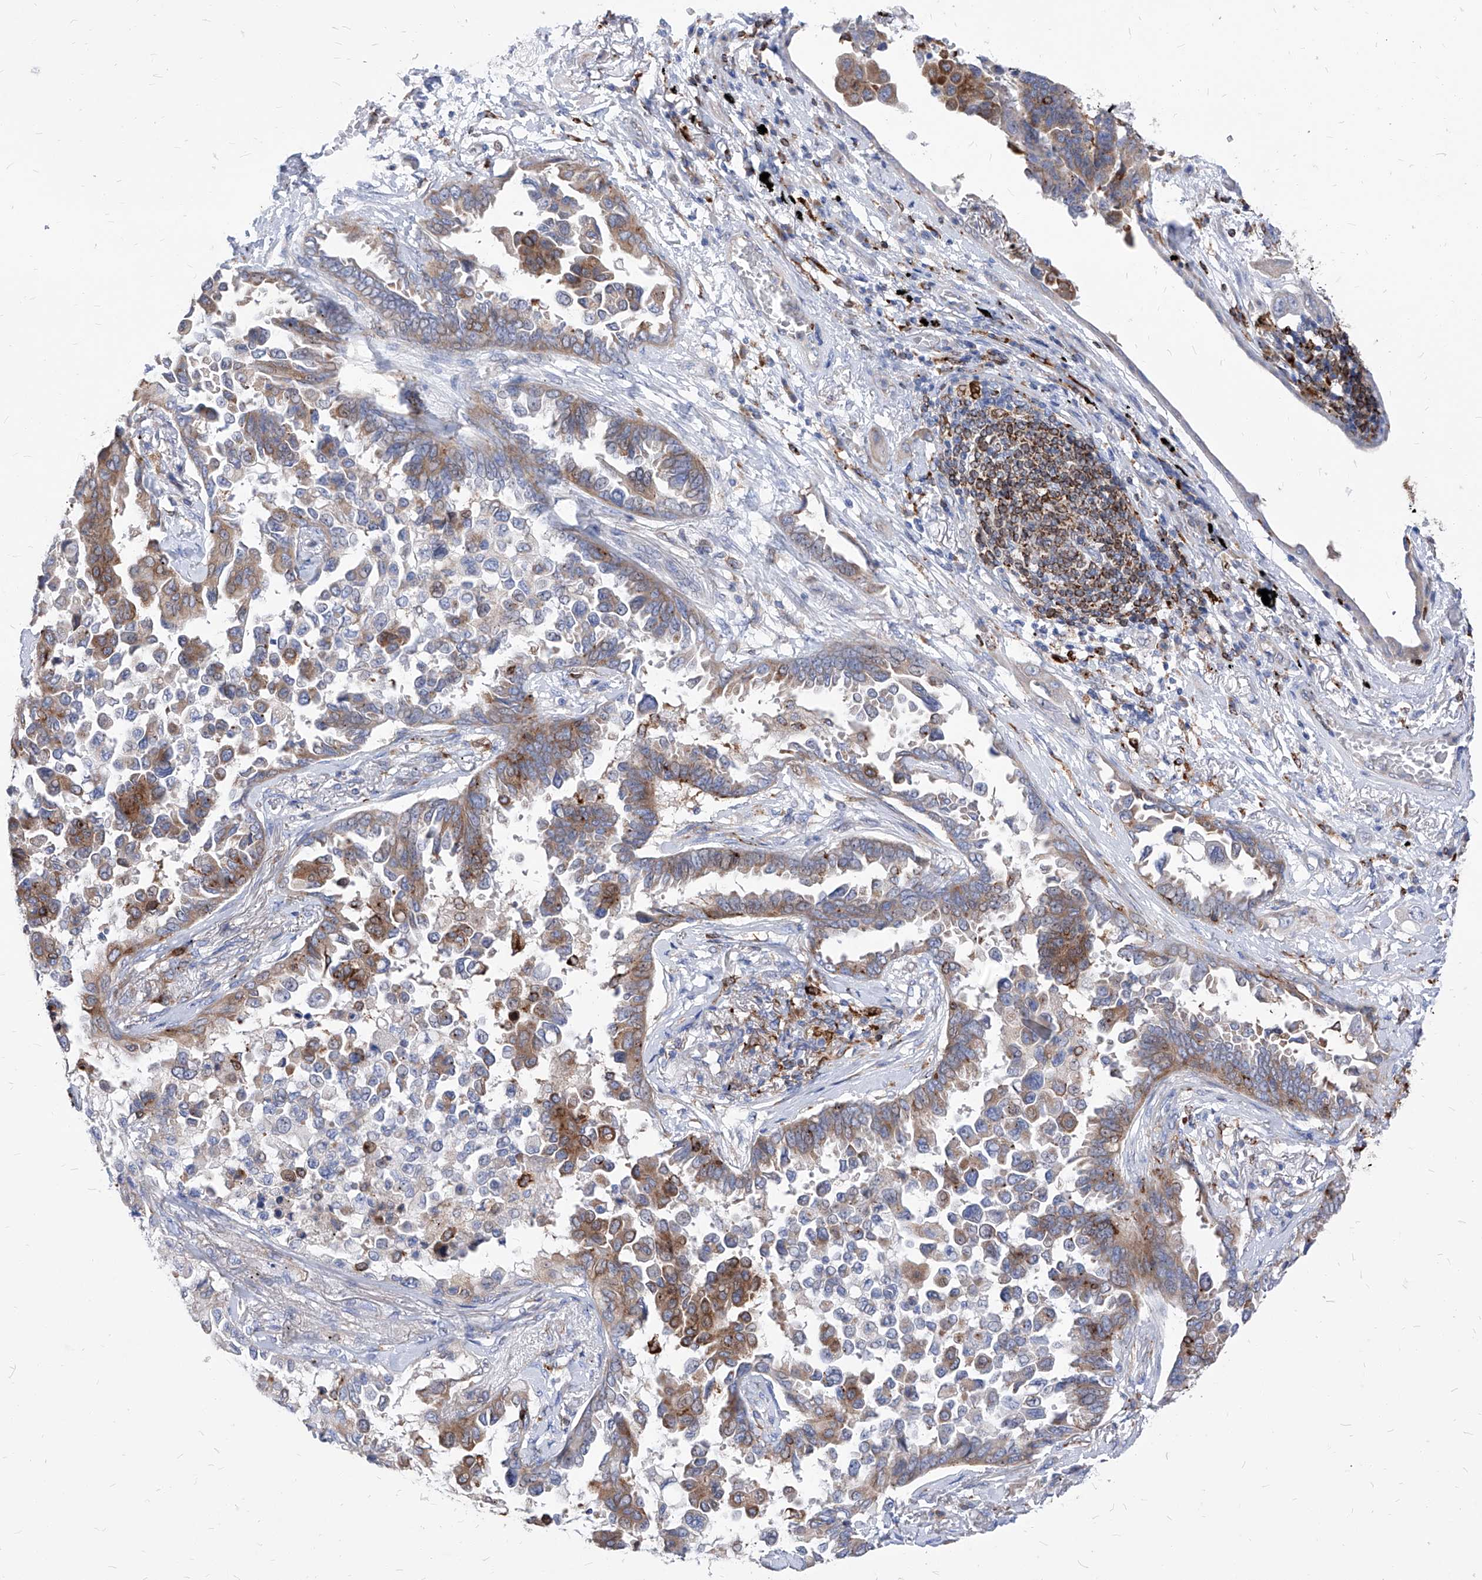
{"staining": {"intensity": "moderate", "quantity": ">75%", "location": "cytoplasmic/membranous"}, "tissue": "lung cancer", "cell_type": "Tumor cells", "image_type": "cancer", "snomed": [{"axis": "morphology", "description": "Adenocarcinoma, NOS"}, {"axis": "topography", "description": "Lung"}], "caption": "Brown immunohistochemical staining in human lung cancer (adenocarcinoma) demonstrates moderate cytoplasmic/membranous expression in approximately >75% of tumor cells.", "gene": "UBOX5", "patient": {"sex": "female", "age": 67}}